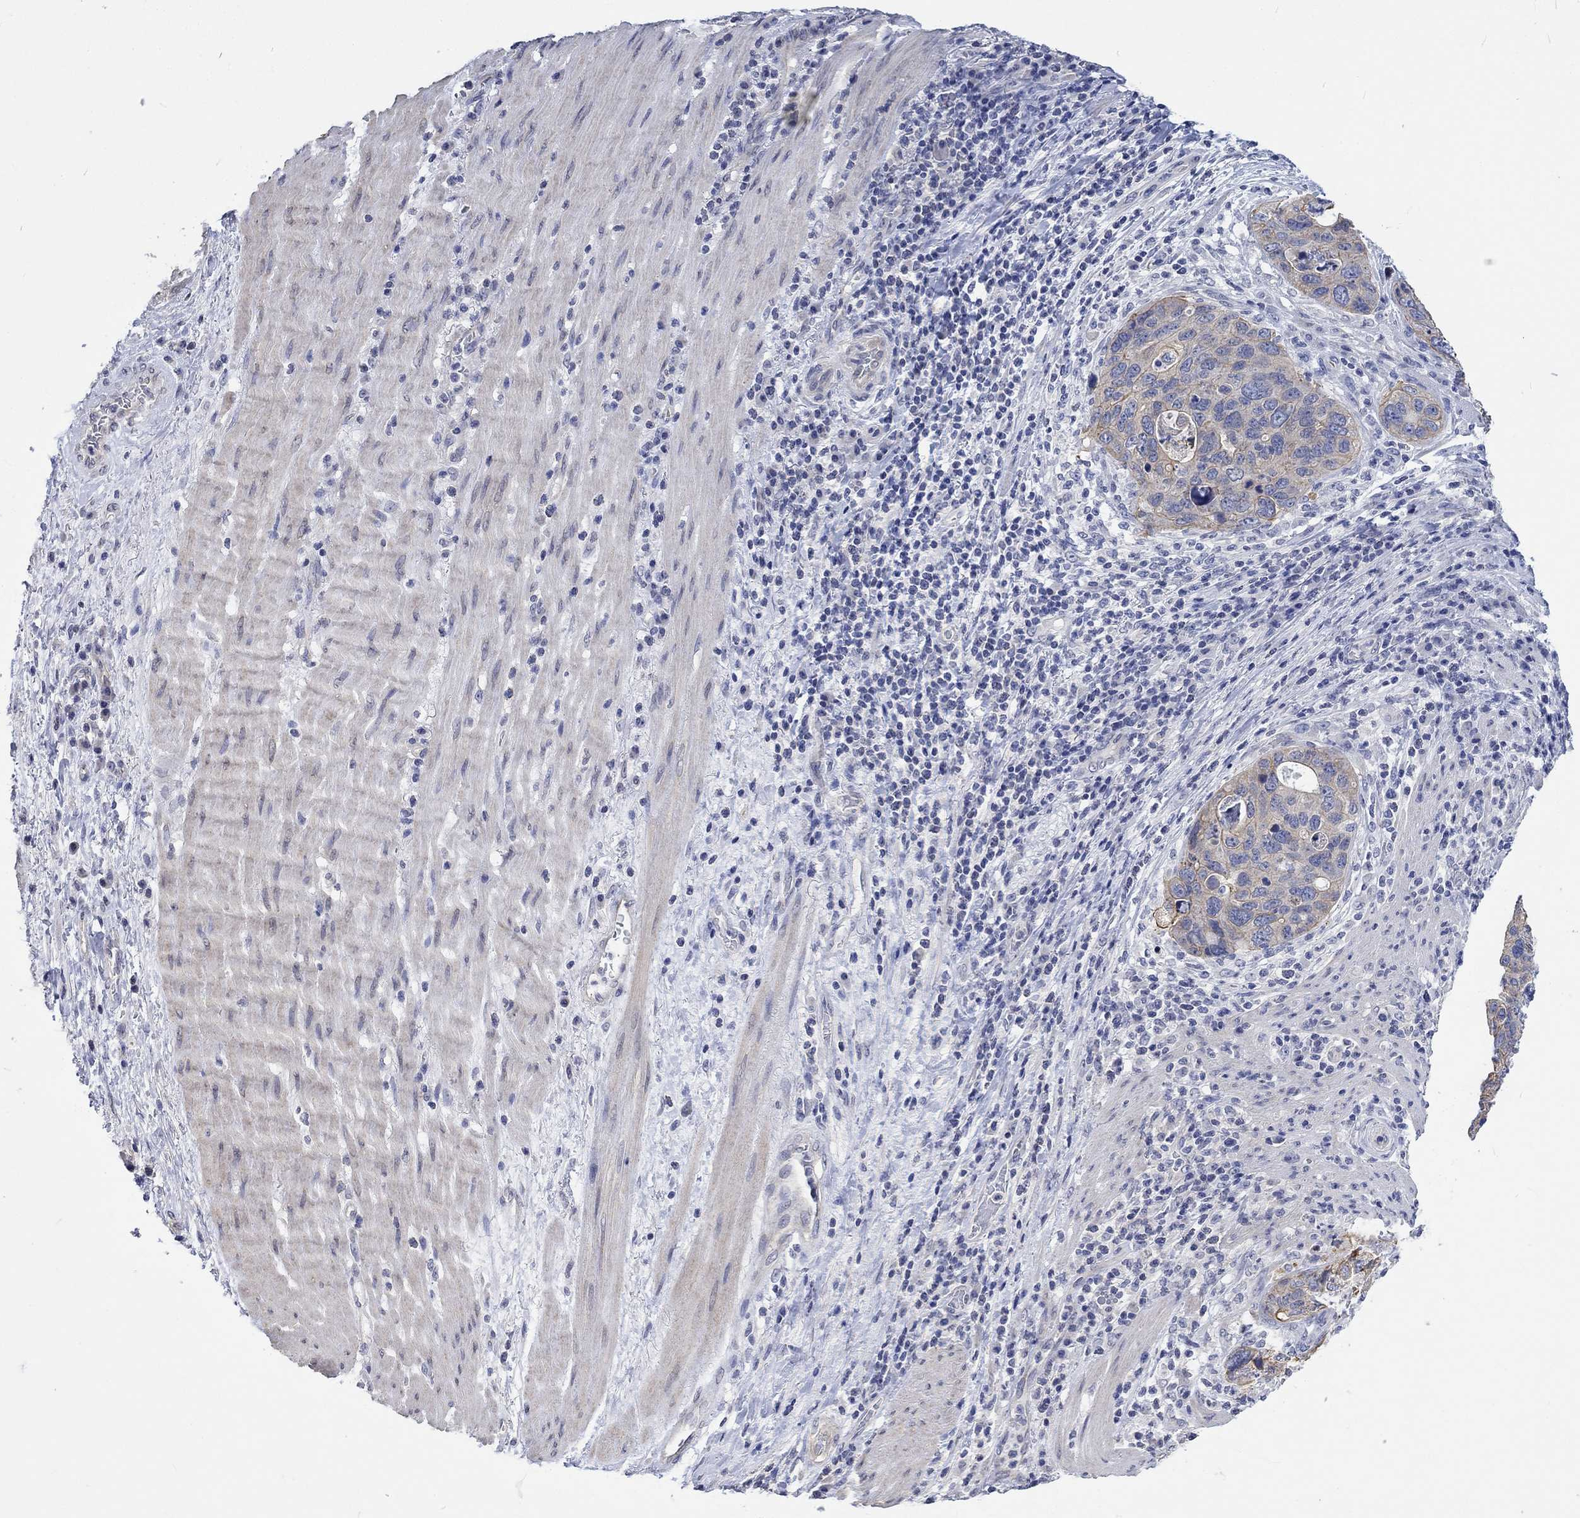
{"staining": {"intensity": "moderate", "quantity": "<25%", "location": "cytoplasmic/membranous"}, "tissue": "stomach cancer", "cell_type": "Tumor cells", "image_type": "cancer", "snomed": [{"axis": "morphology", "description": "Adenocarcinoma, NOS"}, {"axis": "topography", "description": "Stomach"}], "caption": "Immunohistochemistry (DAB (3,3'-diaminobenzidine)) staining of adenocarcinoma (stomach) exhibits moderate cytoplasmic/membranous protein expression in about <25% of tumor cells. (Brightfield microscopy of DAB IHC at high magnification).", "gene": "AGRP", "patient": {"sex": "male", "age": 54}}